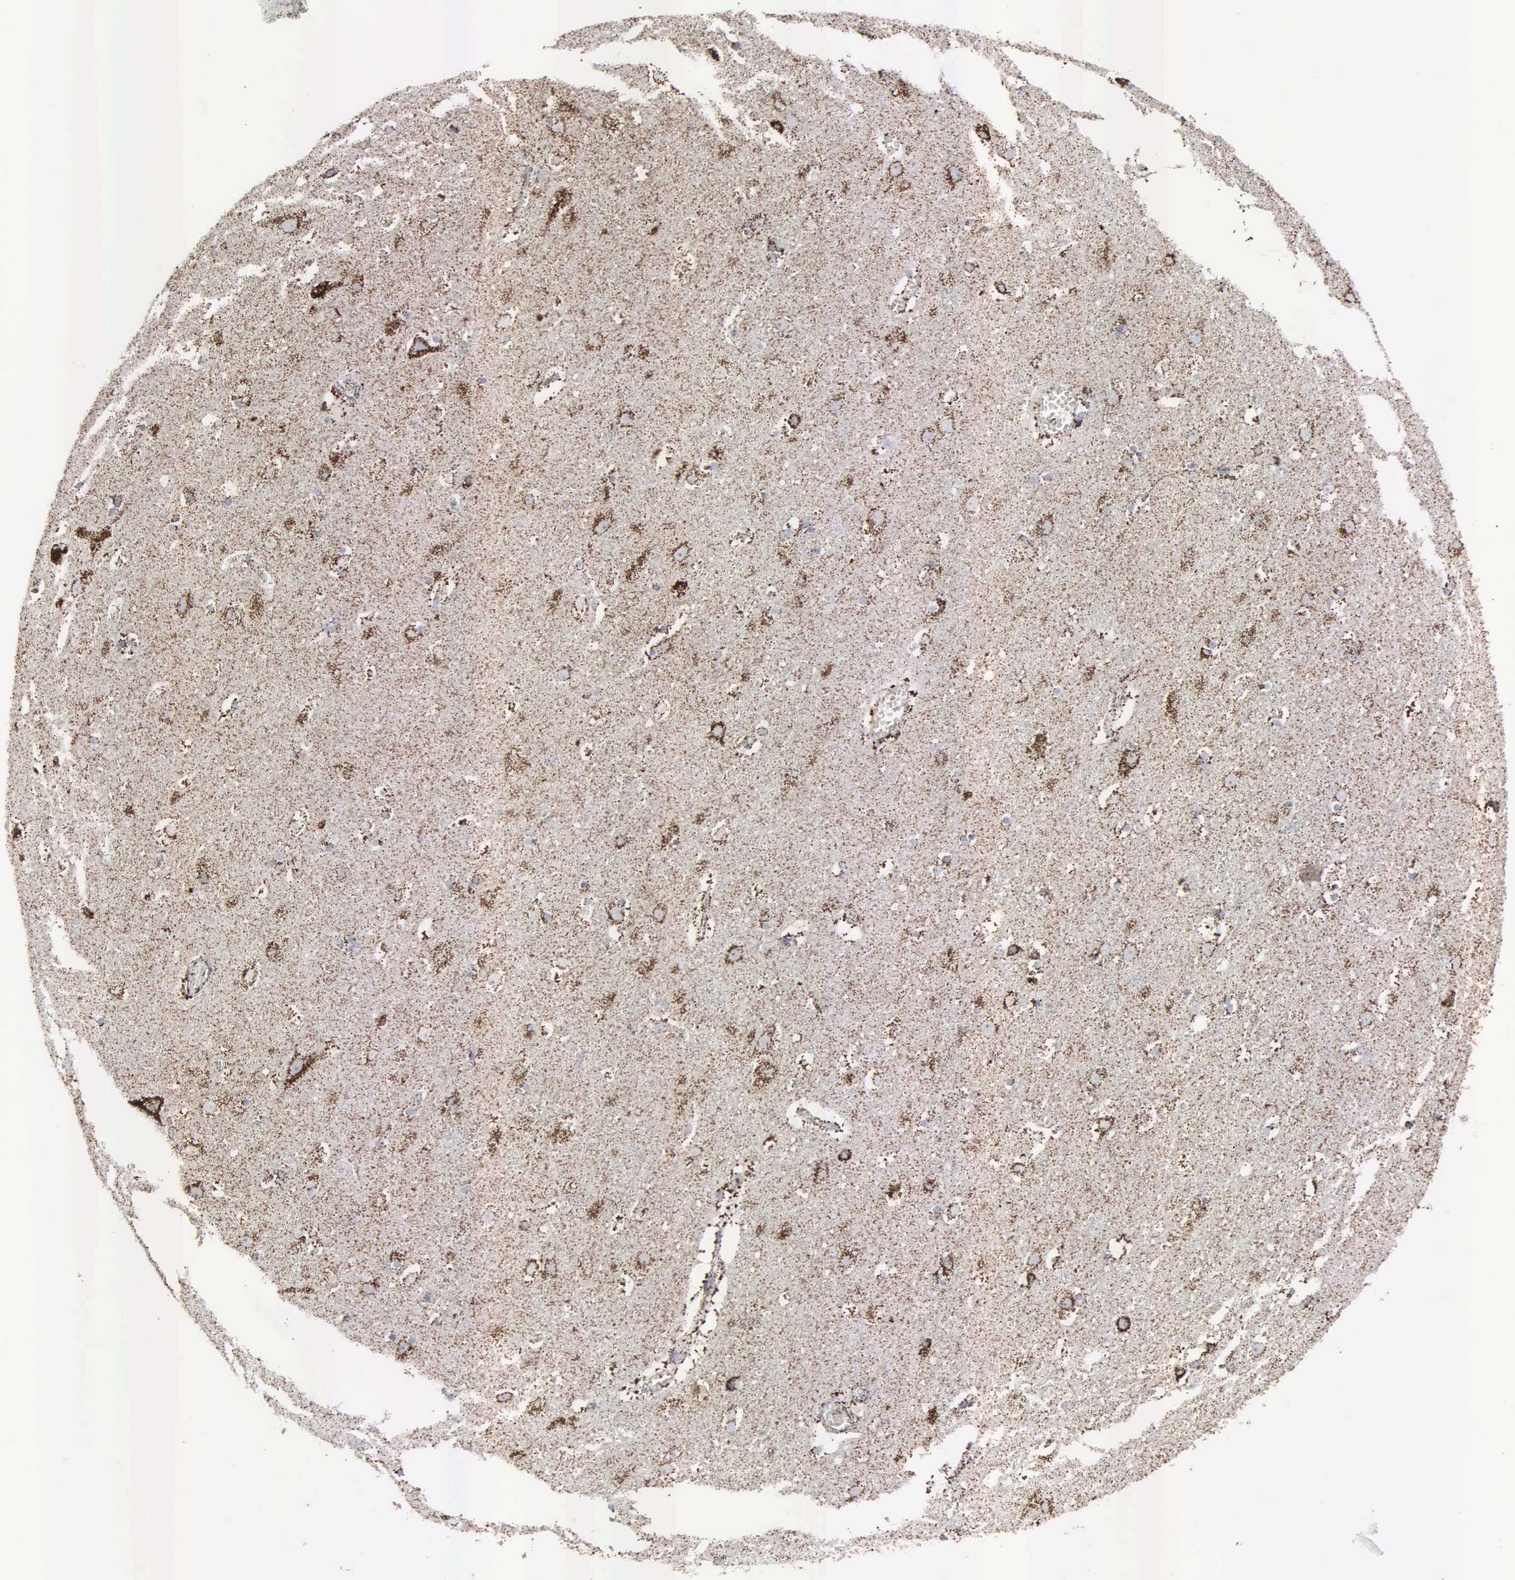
{"staining": {"intensity": "moderate", "quantity": ">75%", "location": "cytoplasmic/membranous"}, "tissue": "cerebral cortex", "cell_type": "Endothelial cells", "image_type": "normal", "snomed": [{"axis": "morphology", "description": "Normal tissue, NOS"}, {"axis": "topography", "description": "Cerebral cortex"}], "caption": "Protein staining of benign cerebral cortex exhibits moderate cytoplasmic/membranous staining in about >75% of endothelial cells.", "gene": "HSPA9", "patient": {"sex": "male", "age": 45}}